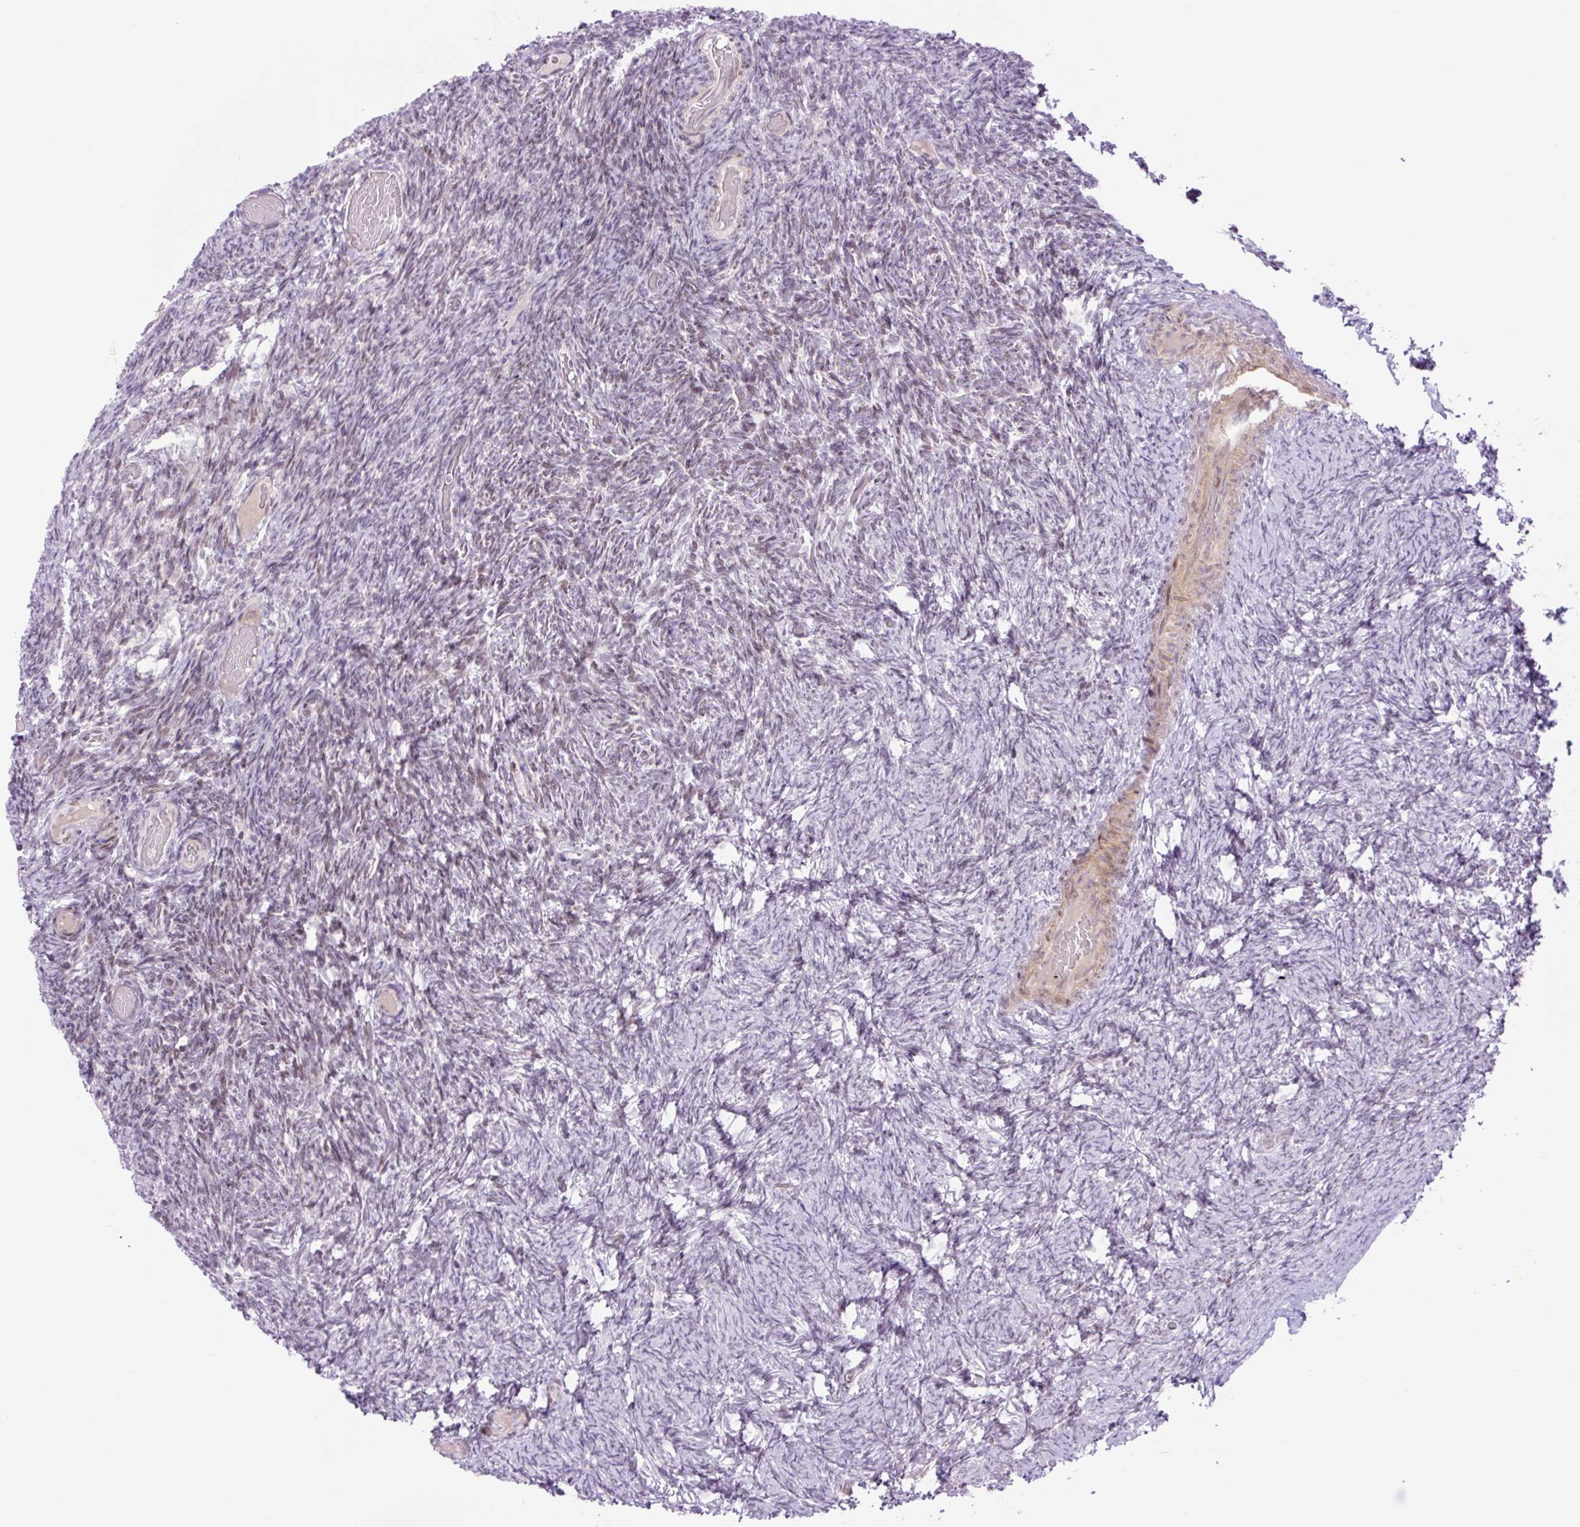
{"staining": {"intensity": "negative", "quantity": "none", "location": "none"}, "tissue": "ovary", "cell_type": "Follicle cells", "image_type": "normal", "snomed": [{"axis": "morphology", "description": "Normal tissue, NOS"}, {"axis": "topography", "description": "Ovary"}], "caption": "High magnification brightfield microscopy of normal ovary stained with DAB (brown) and counterstained with hematoxylin (blue): follicle cells show no significant positivity. (Stains: DAB IHC with hematoxylin counter stain, Microscopy: brightfield microscopy at high magnification).", "gene": "ENSG00000268750", "patient": {"sex": "female", "age": 34}}